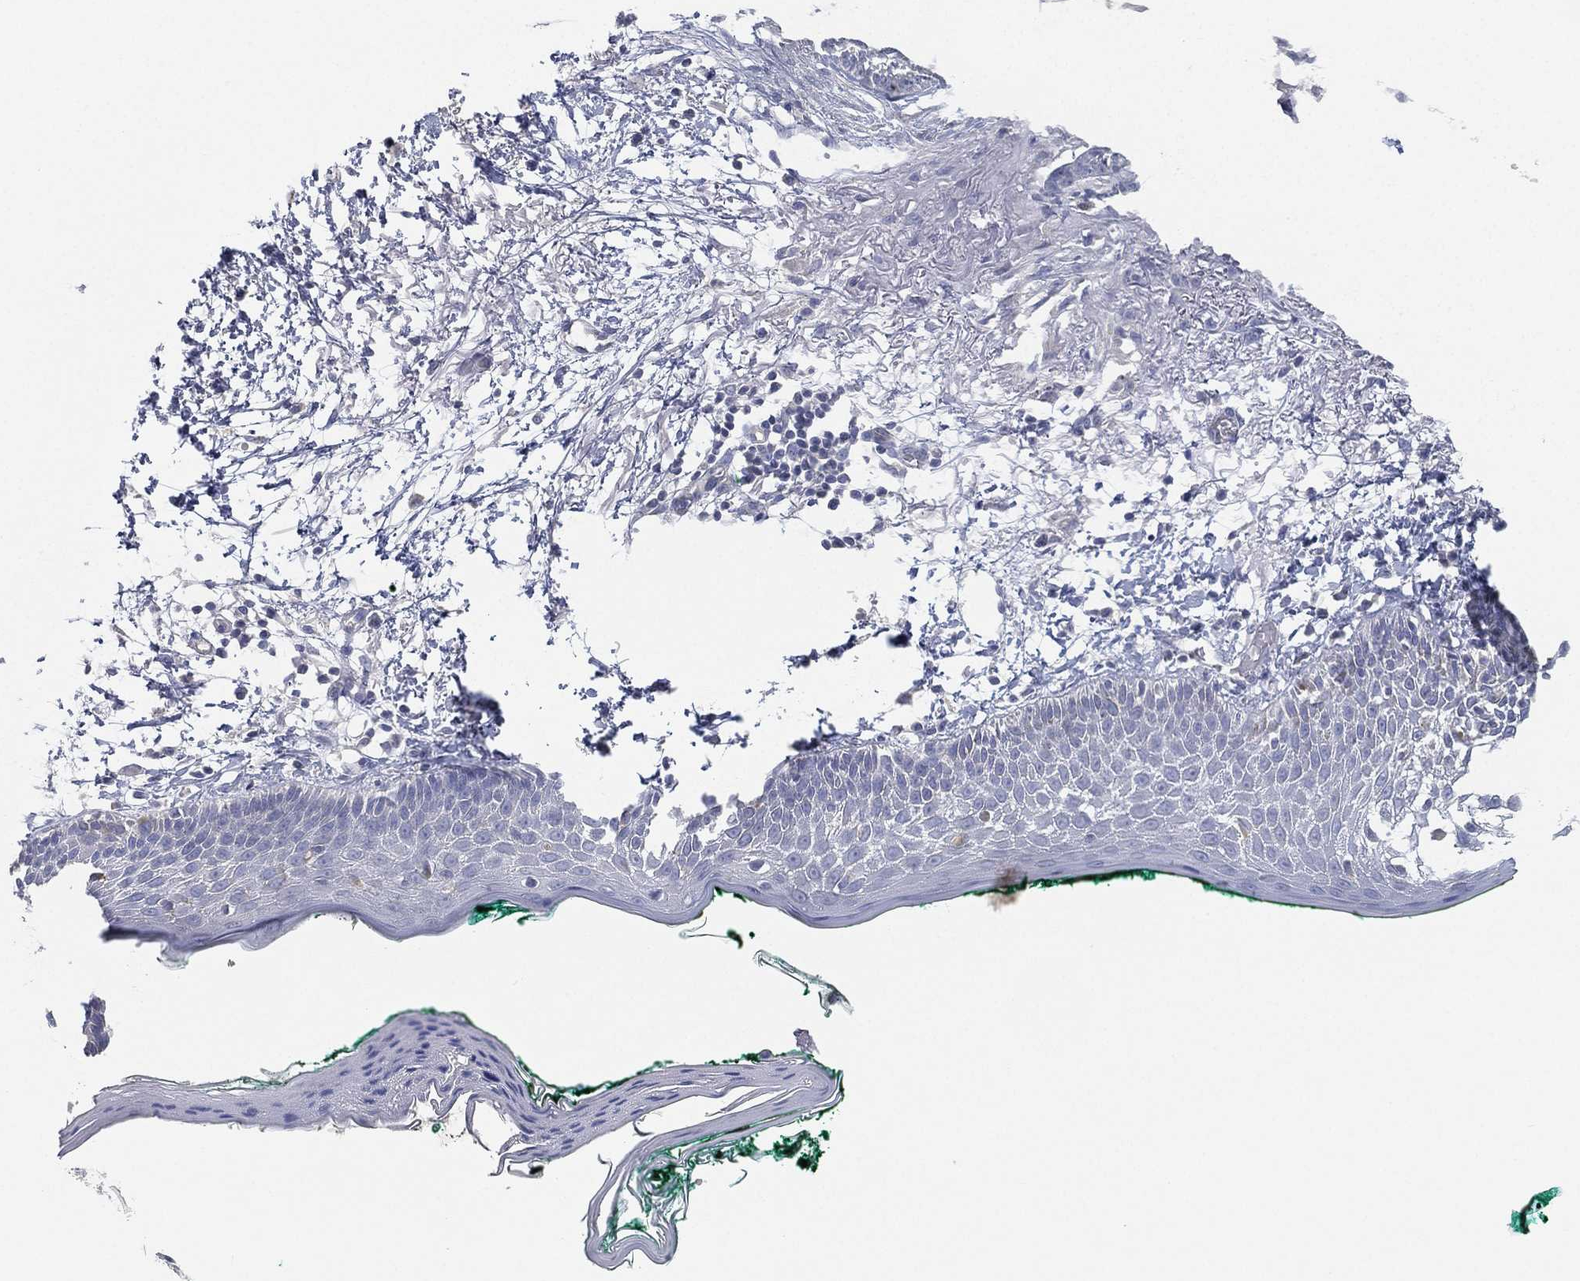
{"staining": {"intensity": "negative", "quantity": "none", "location": "none"}, "tissue": "skin cancer", "cell_type": "Tumor cells", "image_type": "cancer", "snomed": [{"axis": "morphology", "description": "Normal tissue, NOS"}, {"axis": "morphology", "description": "Basal cell carcinoma"}, {"axis": "topography", "description": "Skin"}], "caption": "The histopathology image shows no staining of tumor cells in basal cell carcinoma (skin).", "gene": "FAM187B", "patient": {"sex": "male", "age": 84}}